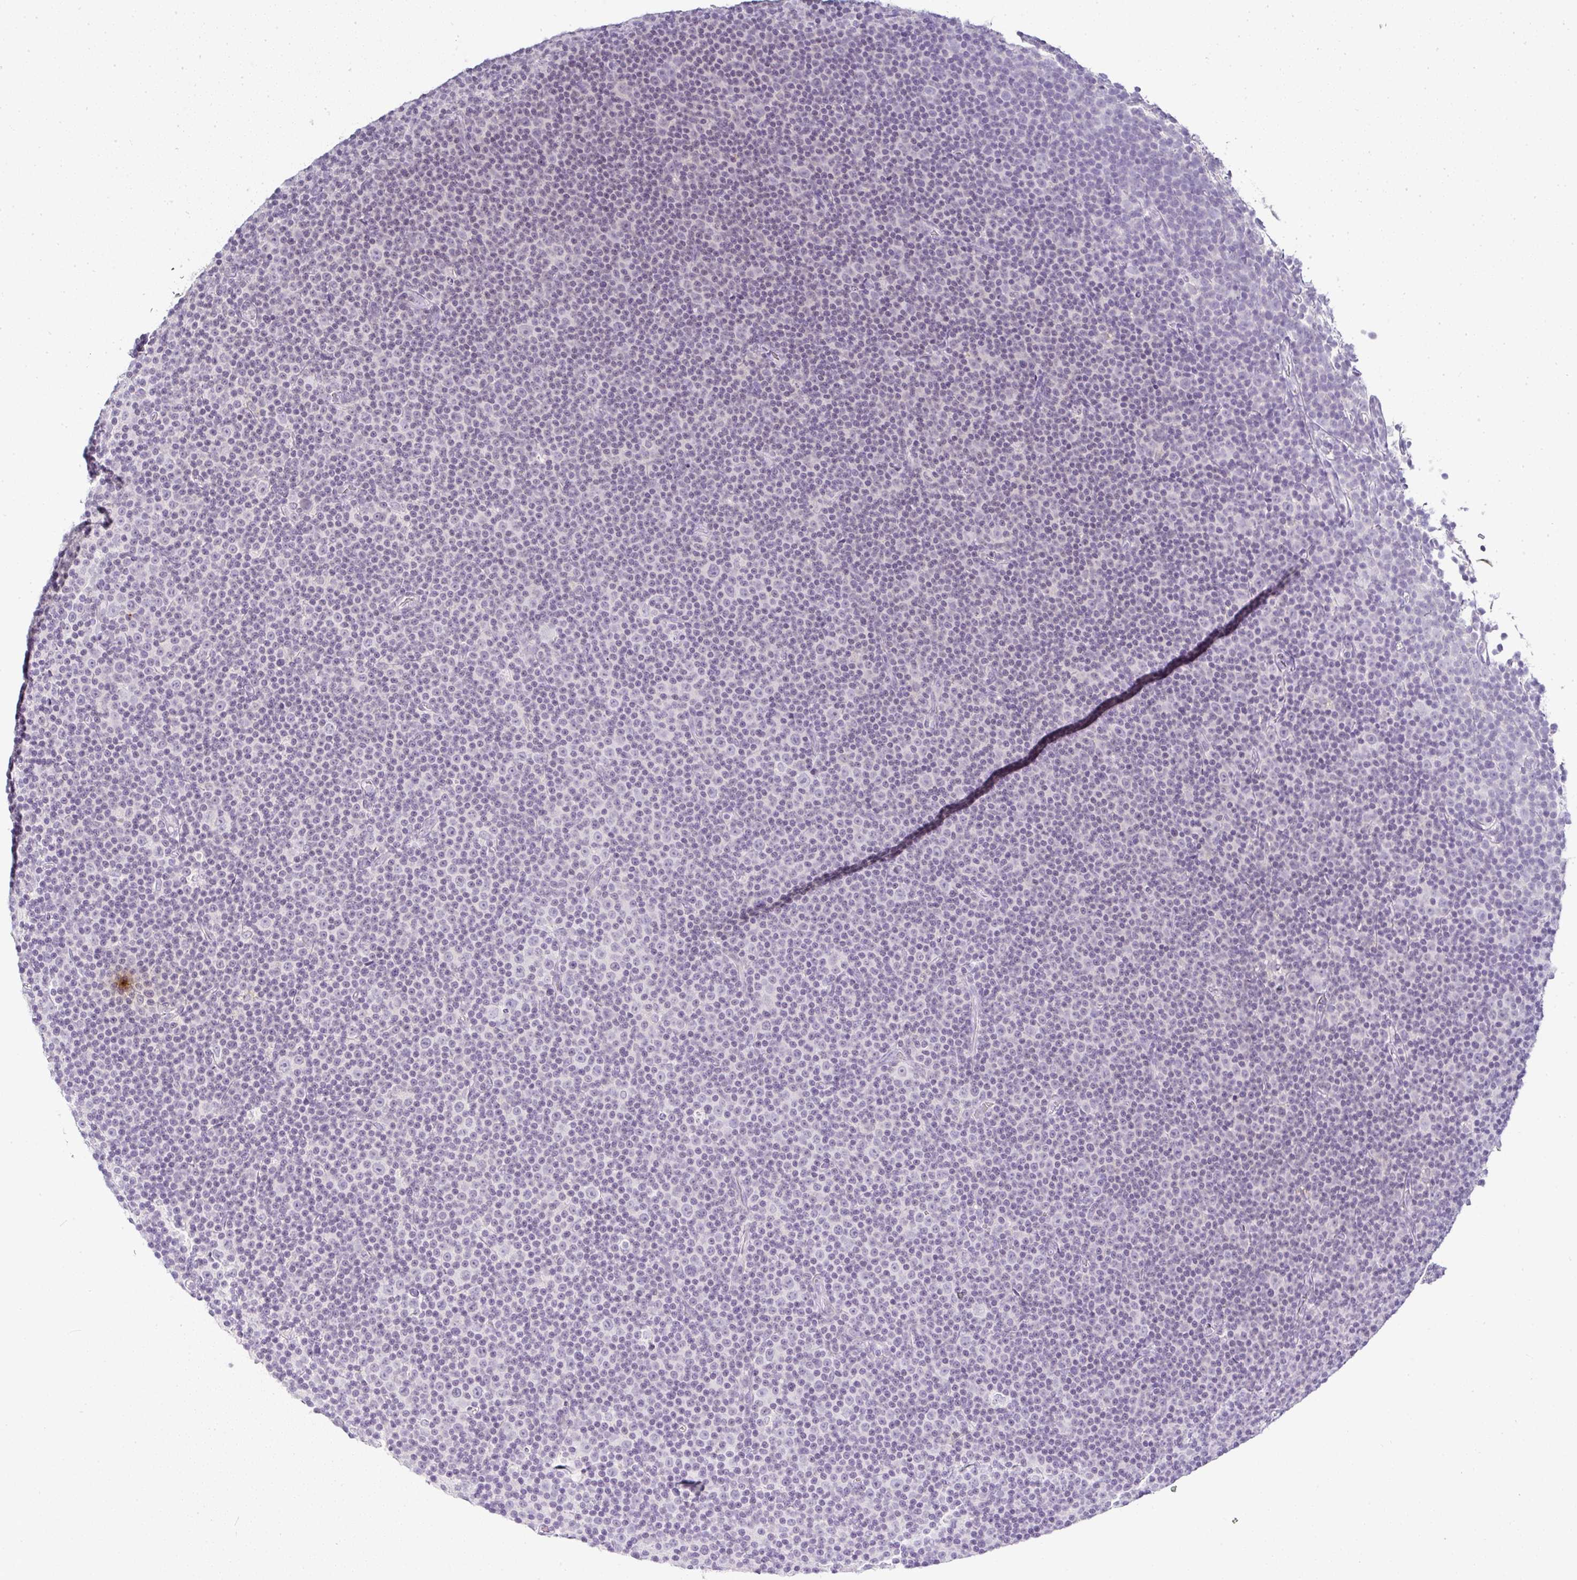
{"staining": {"intensity": "negative", "quantity": "none", "location": "none"}, "tissue": "lymphoma", "cell_type": "Tumor cells", "image_type": "cancer", "snomed": [{"axis": "morphology", "description": "Malignant lymphoma, non-Hodgkin's type, Low grade"}, {"axis": "topography", "description": "Lymph node"}], "caption": "Tumor cells show no significant protein expression in low-grade malignant lymphoma, non-Hodgkin's type. (Immunohistochemistry (ihc), brightfield microscopy, high magnification).", "gene": "SERPINB3", "patient": {"sex": "female", "age": 67}}